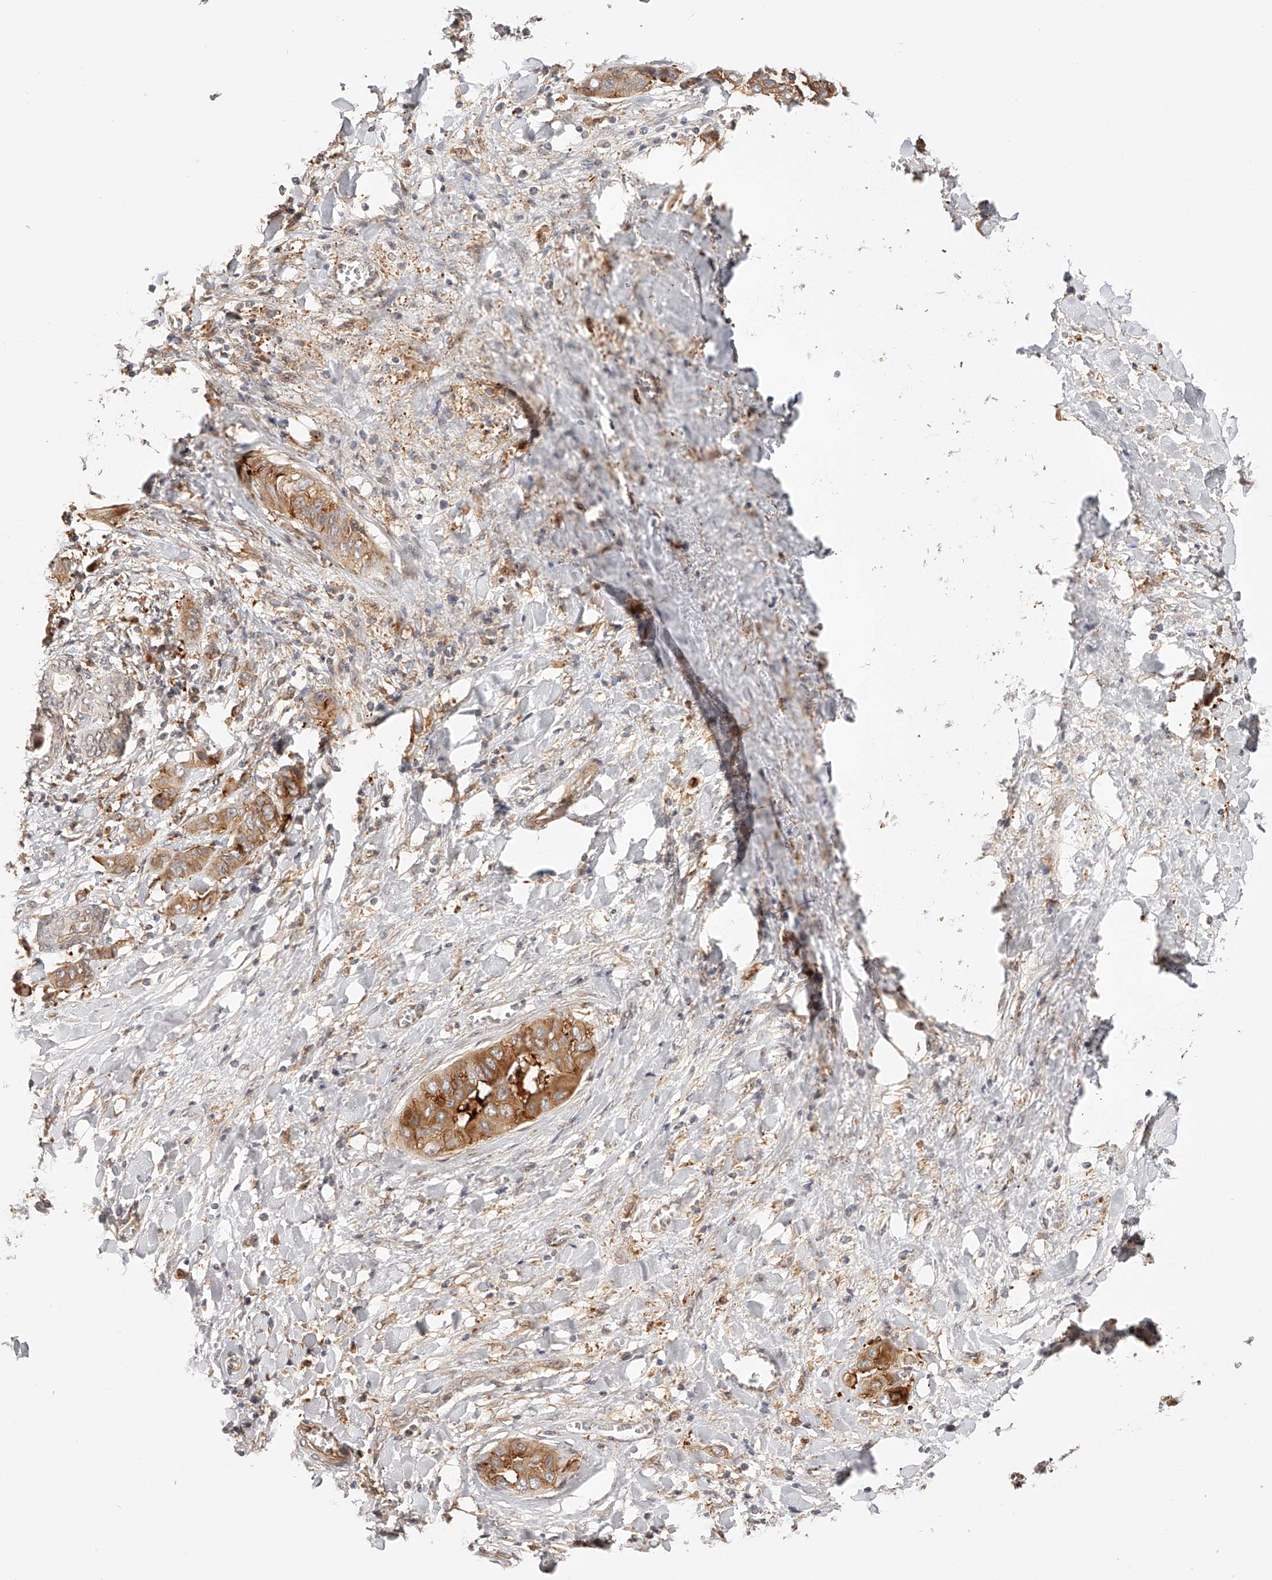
{"staining": {"intensity": "moderate", "quantity": ">75%", "location": "cytoplasmic/membranous"}, "tissue": "liver cancer", "cell_type": "Tumor cells", "image_type": "cancer", "snomed": [{"axis": "morphology", "description": "Cholangiocarcinoma"}, {"axis": "topography", "description": "Liver"}], "caption": "Protein staining of liver cancer tissue exhibits moderate cytoplasmic/membranous expression in about >75% of tumor cells.", "gene": "SYNC", "patient": {"sex": "female", "age": 52}}